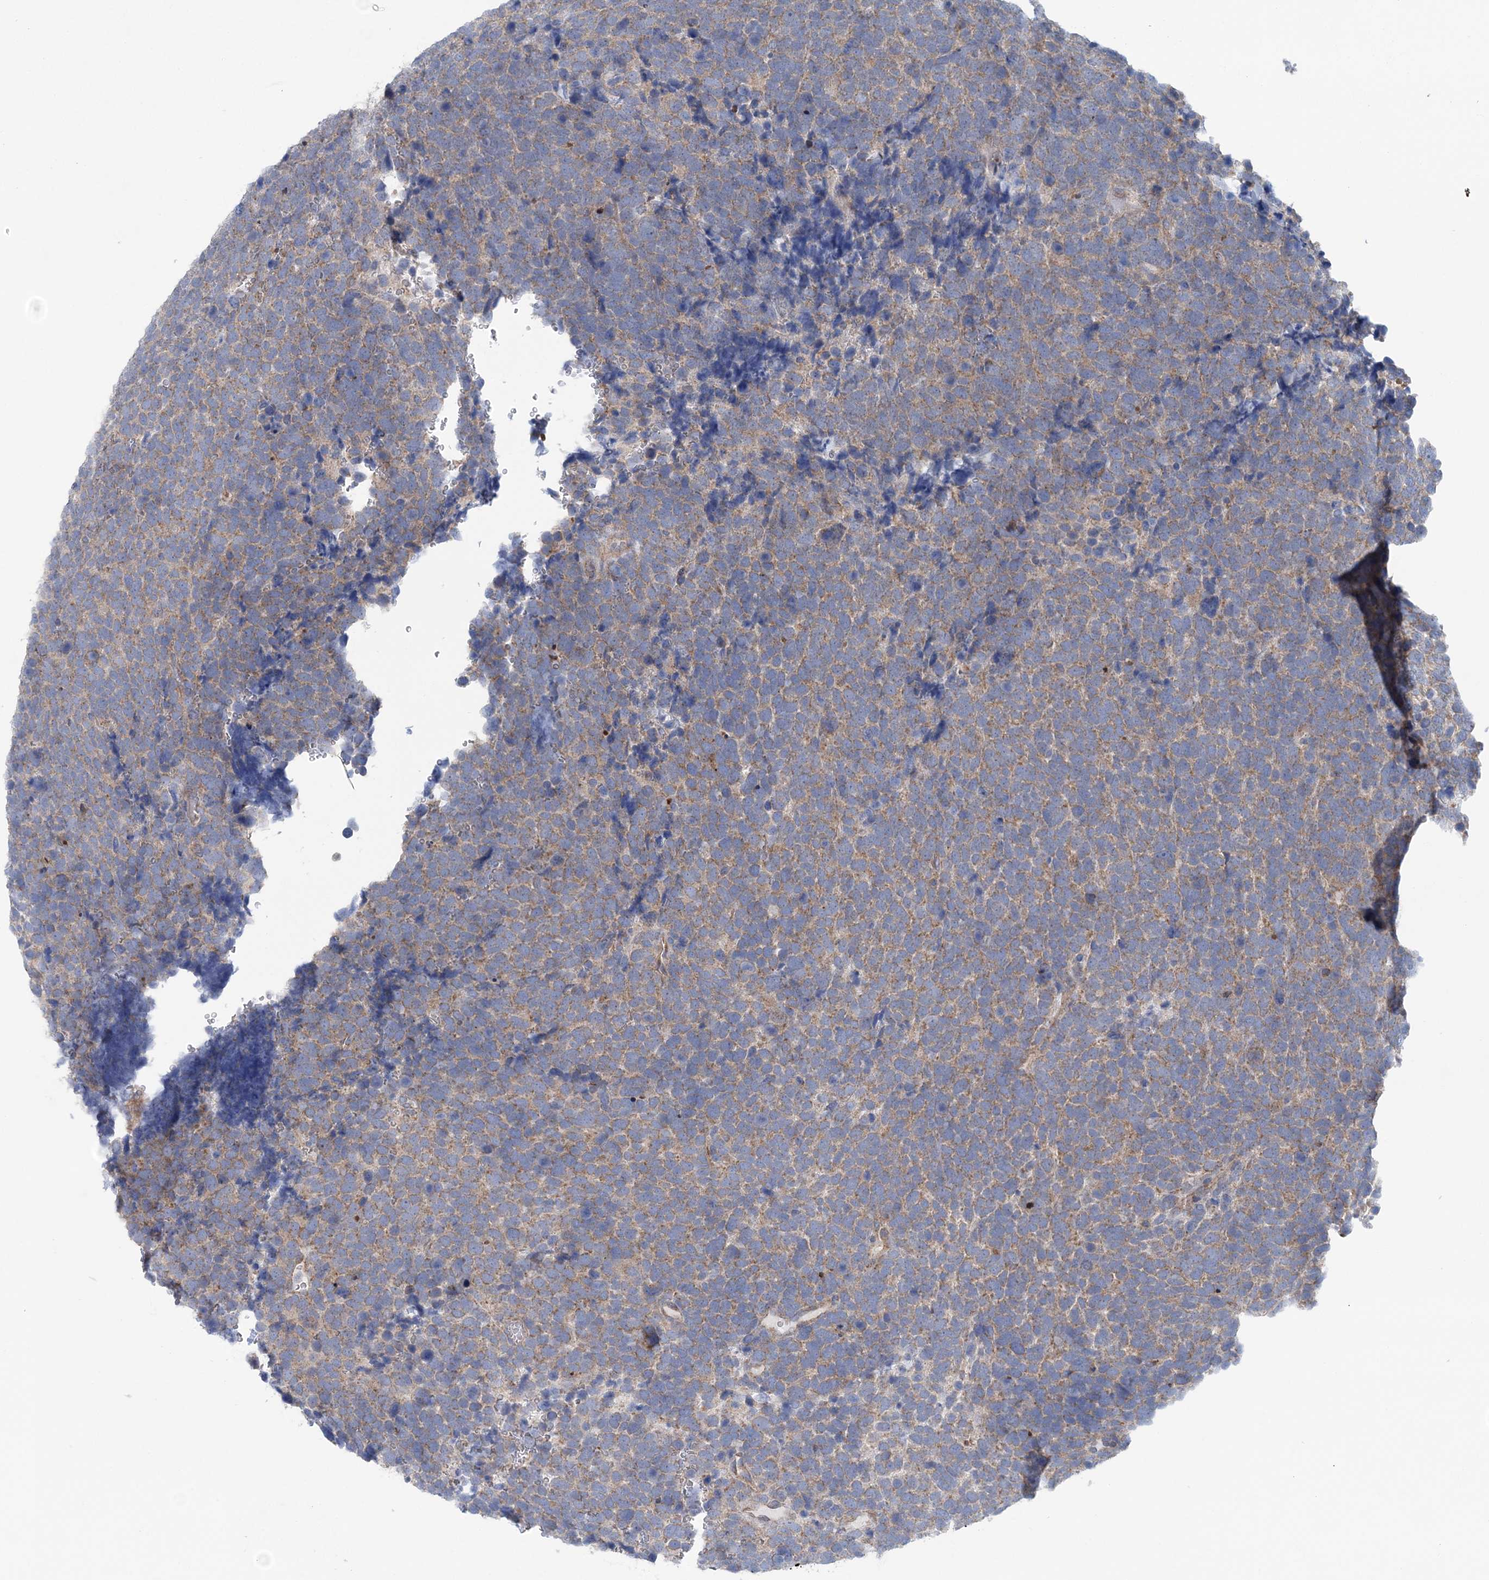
{"staining": {"intensity": "moderate", "quantity": ">75%", "location": "cytoplasmic/membranous"}, "tissue": "urothelial cancer", "cell_type": "Tumor cells", "image_type": "cancer", "snomed": [{"axis": "morphology", "description": "Urothelial carcinoma, High grade"}, {"axis": "topography", "description": "Urinary bladder"}], "caption": "A micrograph showing moderate cytoplasmic/membranous expression in approximately >75% of tumor cells in urothelial cancer, as visualized by brown immunohistochemical staining.", "gene": "COPE", "patient": {"sex": "female", "age": 82}}